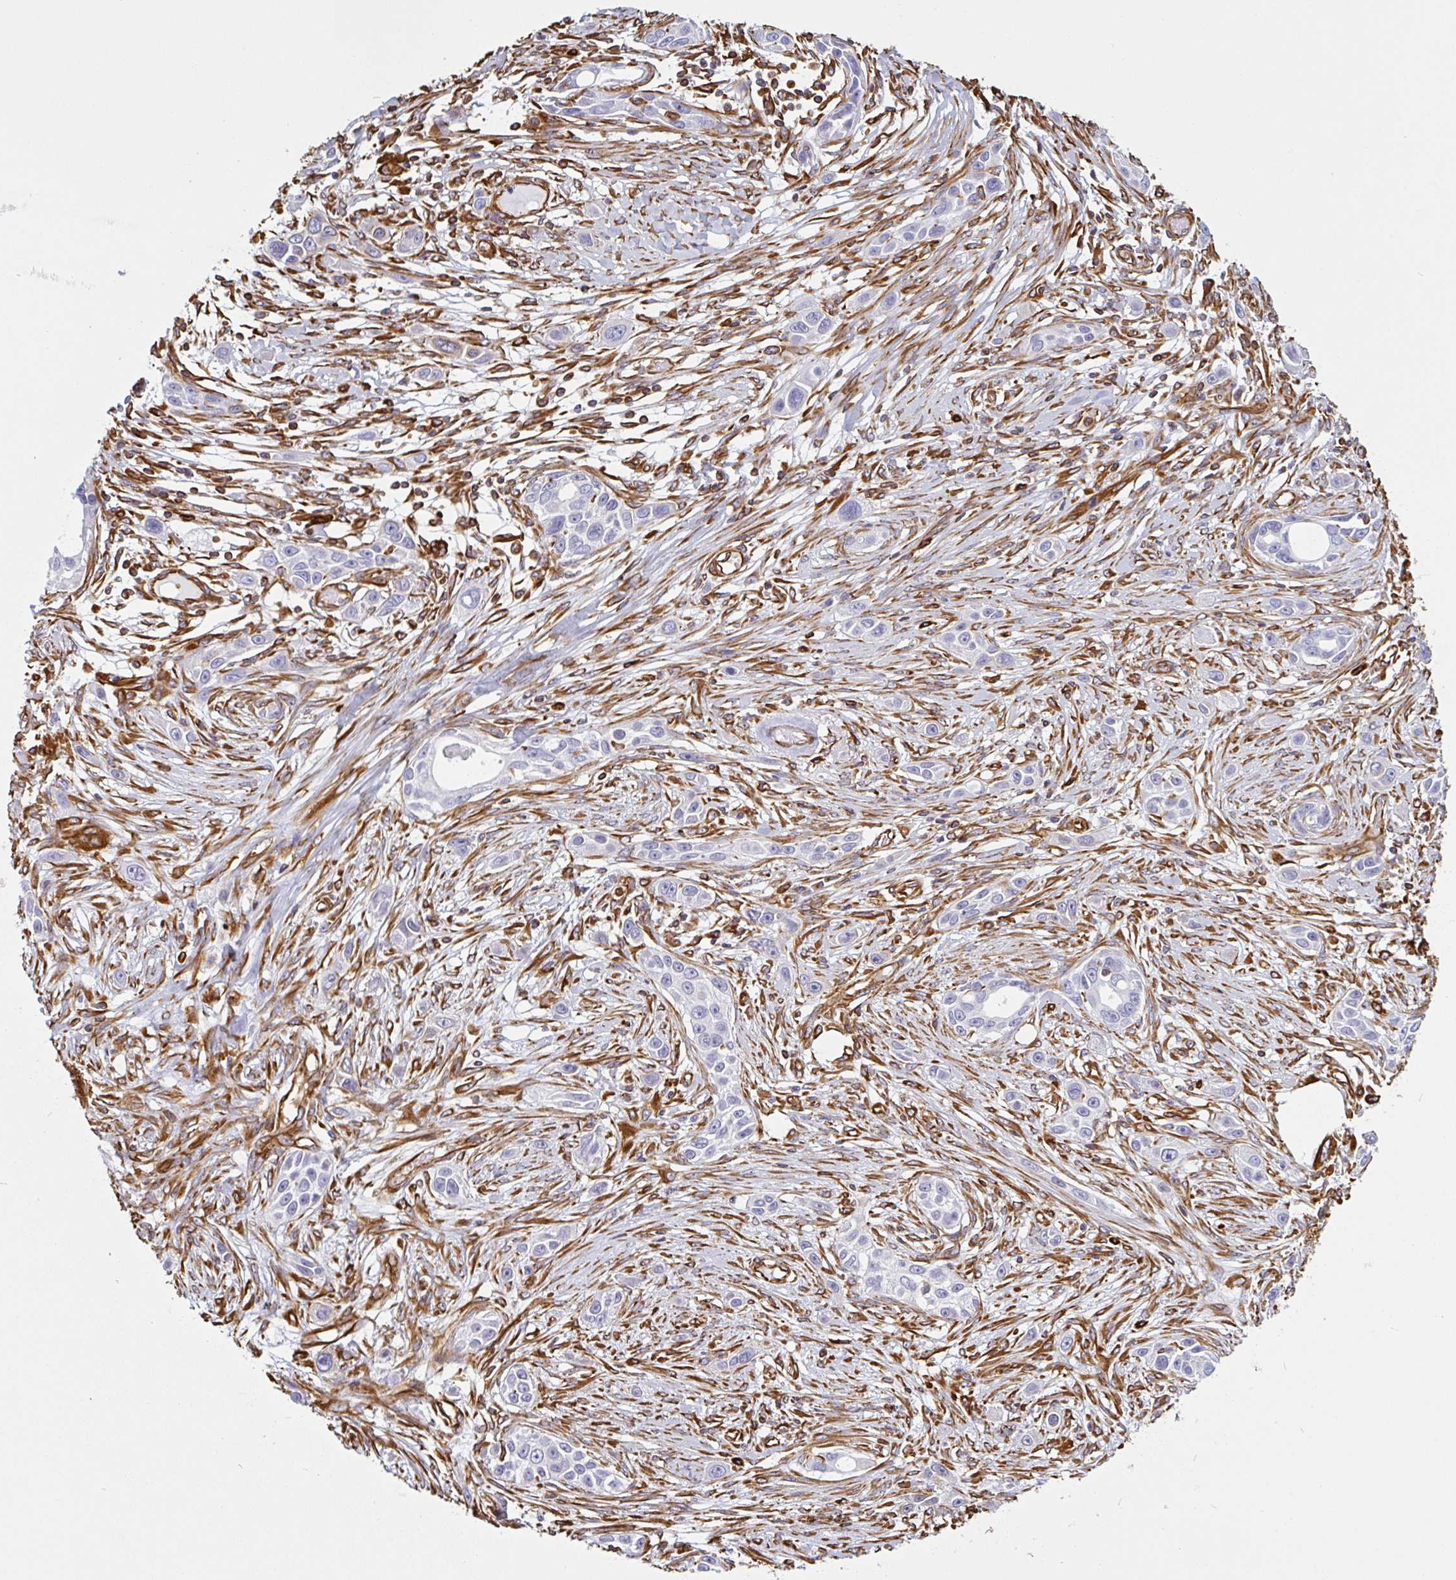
{"staining": {"intensity": "negative", "quantity": "none", "location": "none"}, "tissue": "skin cancer", "cell_type": "Tumor cells", "image_type": "cancer", "snomed": [{"axis": "morphology", "description": "Squamous cell carcinoma, NOS"}, {"axis": "topography", "description": "Skin"}], "caption": "A histopathology image of human skin cancer (squamous cell carcinoma) is negative for staining in tumor cells.", "gene": "PPFIA1", "patient": {"sex": "female", "age": 69}}